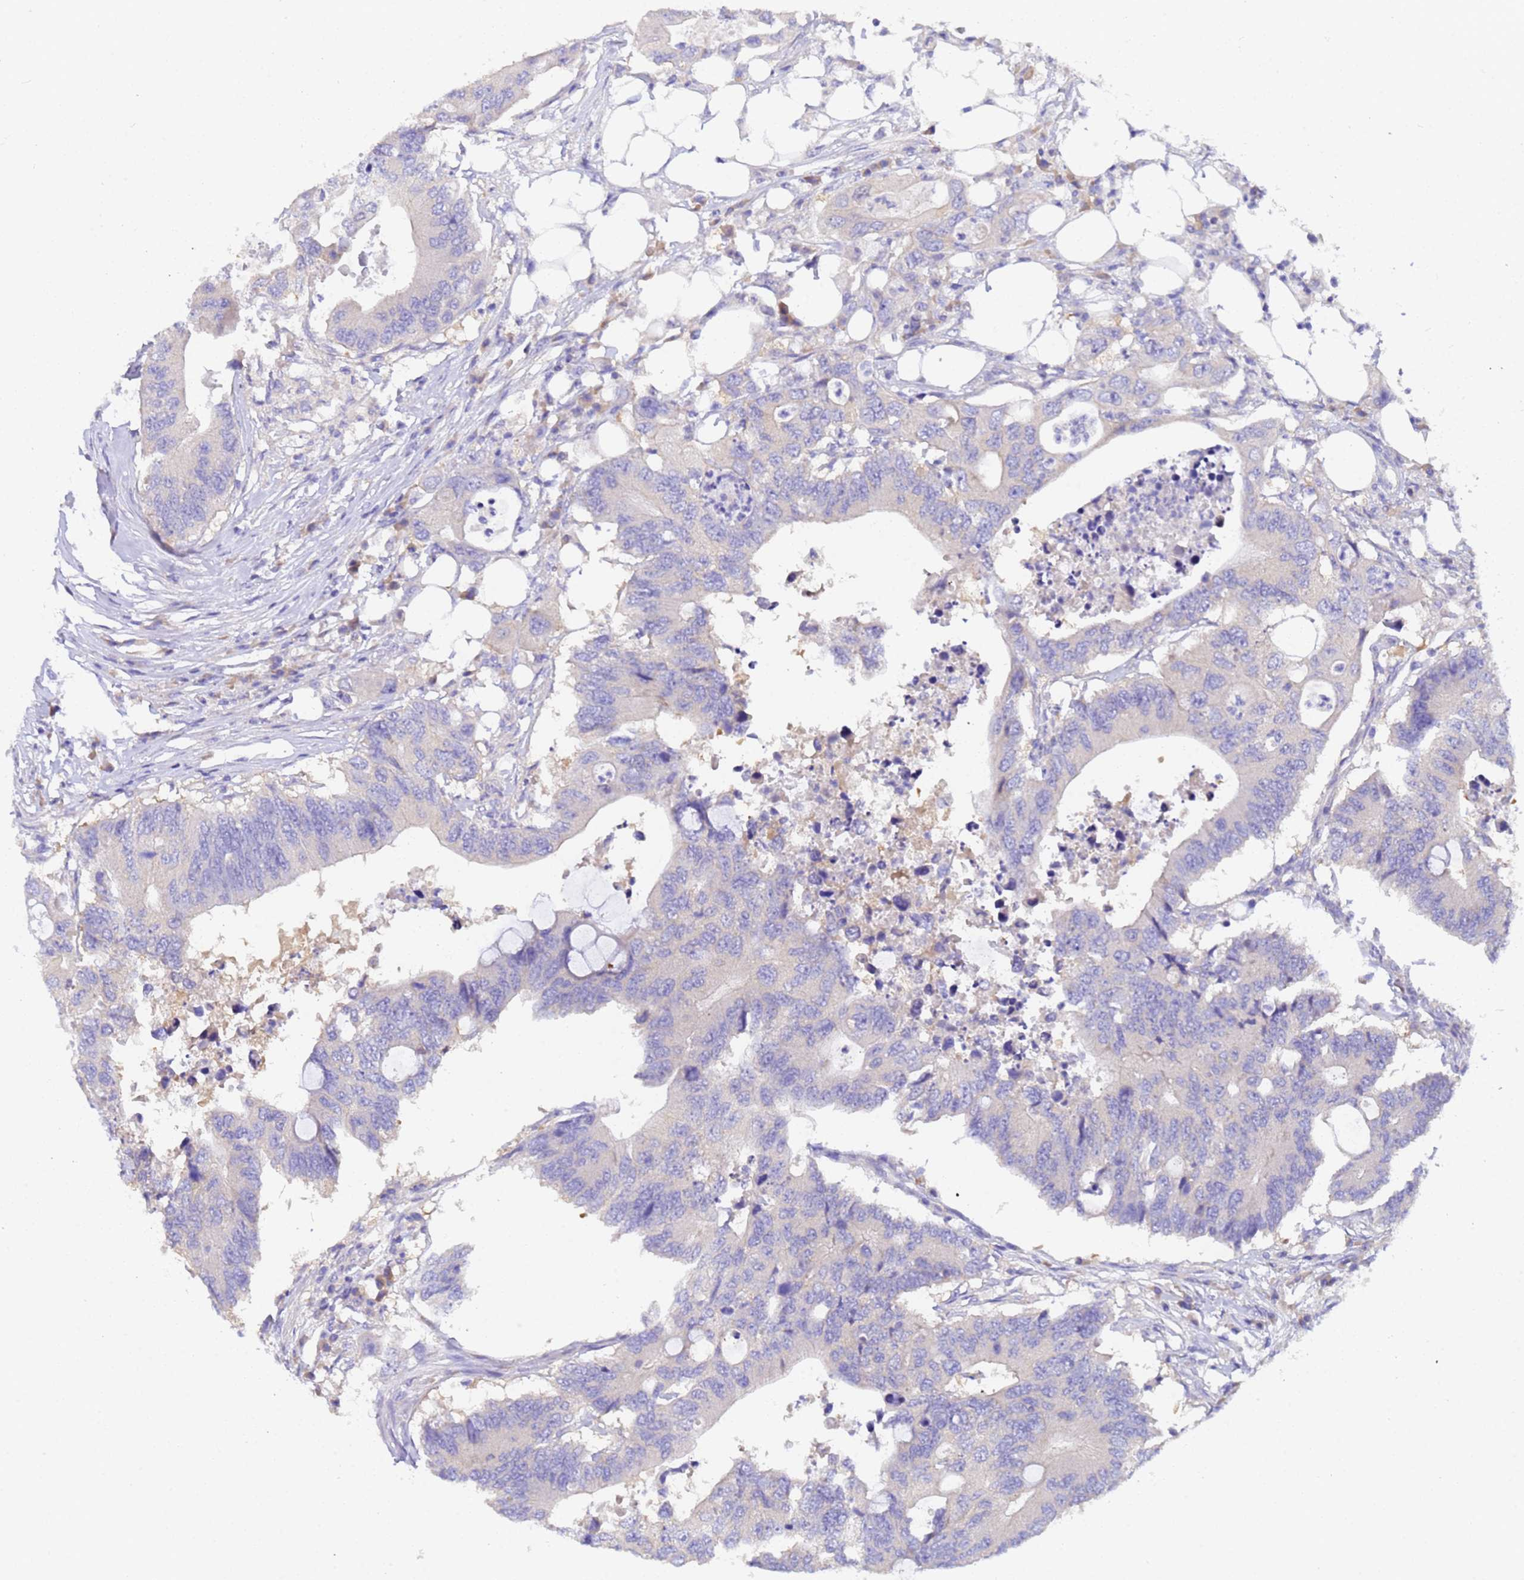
{"staining": {"intensity": "negative", "quantity": "none", "location": "none"}, "tissue": "colorectal cancer", "cell_type": "Tumor cells", "image_type": "cancer", "snomed": [{"axis": "morphology", "description": "Adenocarcinoma, NOS"}, {"axis": "topography", "description": "Colon"}], "caption": "A photomicrograph of colorectal cancer stained for a protein demonstrates no brown staining in tumor cells.", "gene": "UBE2O", "patient": {"sex": "male", "age": 71}}